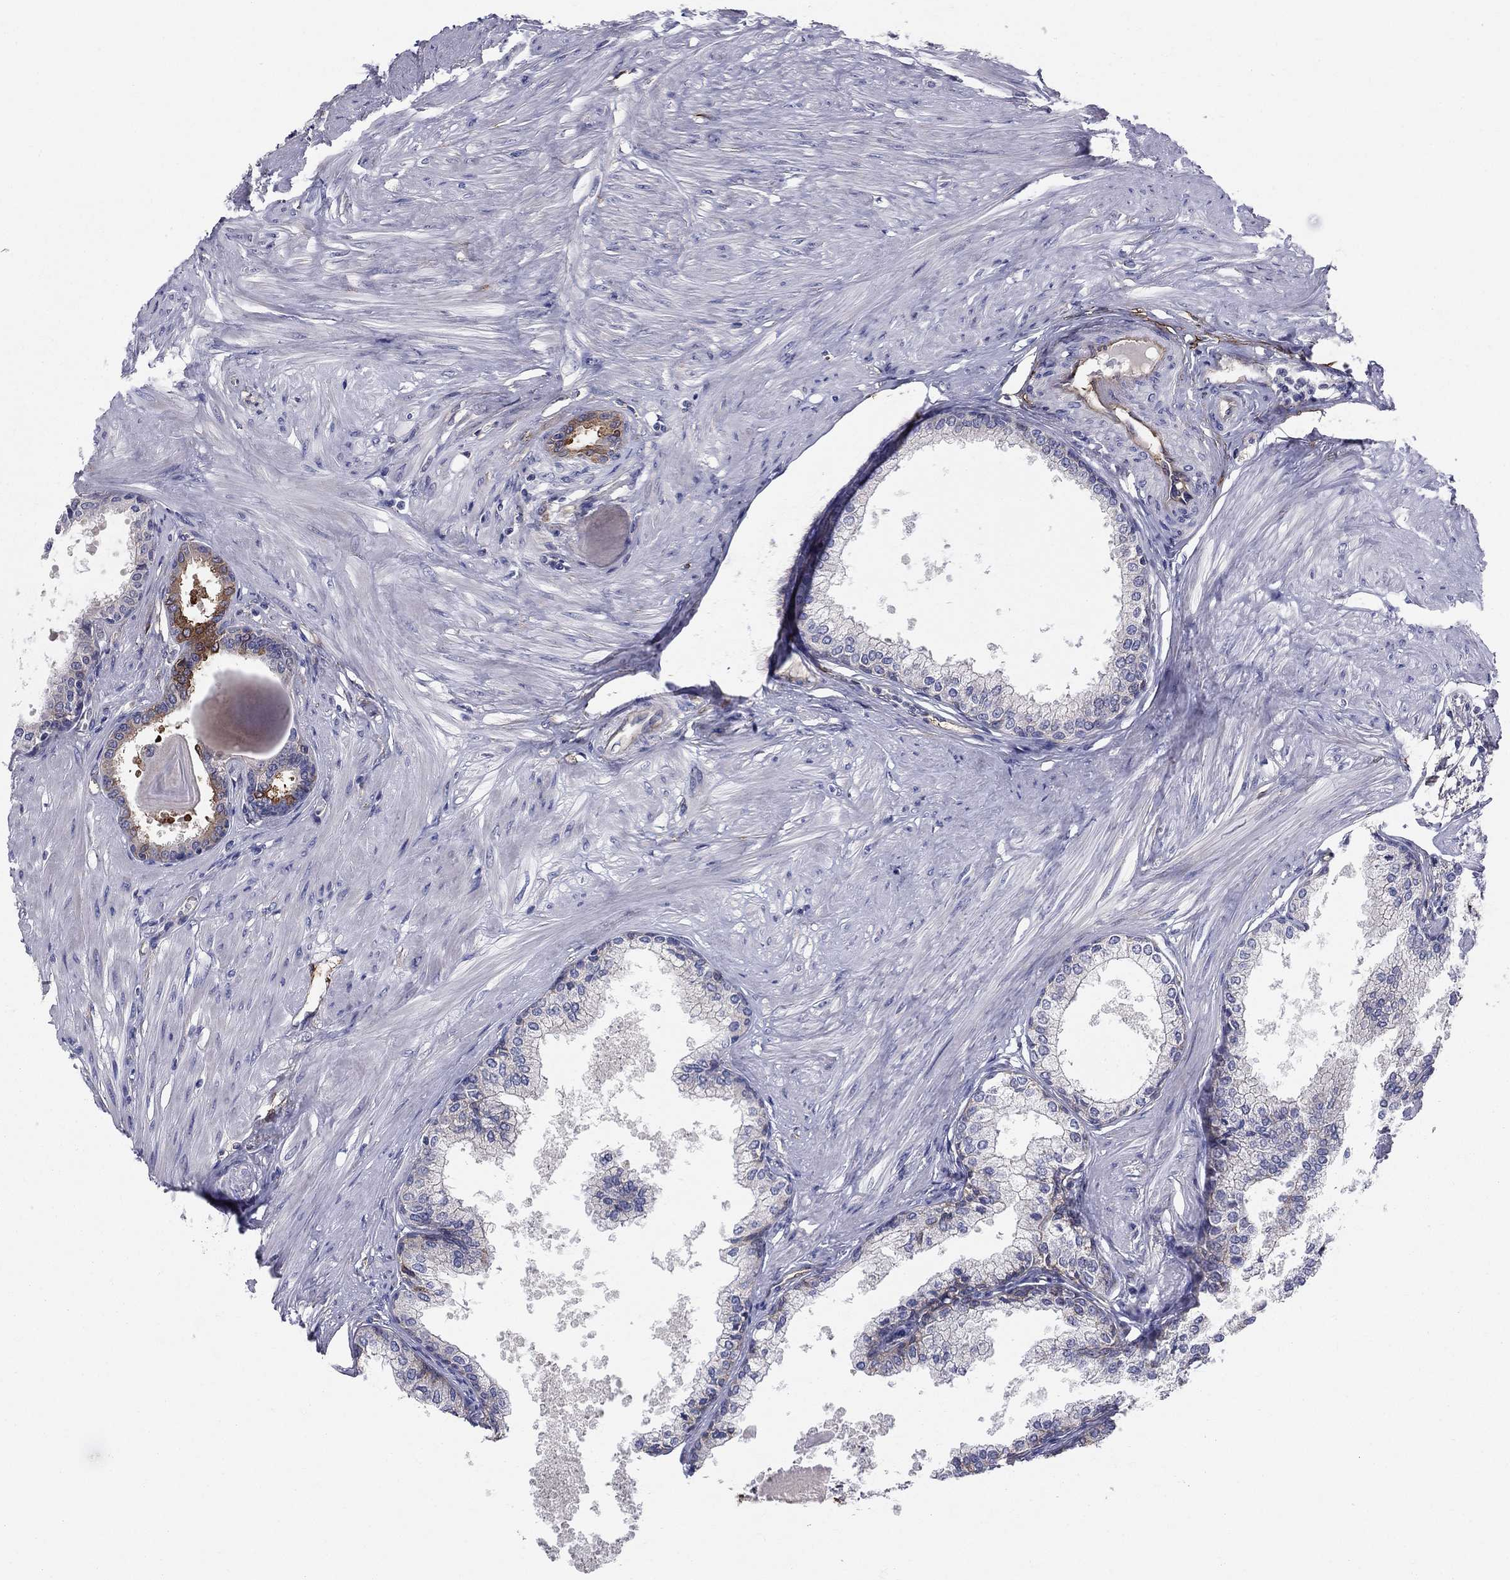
{"staining": {"intensity": "moderate", "quantity": "<25%", "location": "cytoplasmic/membranous"}, "tissue": "prostate", "cell_type": "Glandular cells", "image_type": "normal", "snomed": [{"axis": "morphology", "description": "Normal tissue, NOS"}, {"axis": "topography", "description": "Prostate"}], "caption": "Immunohistochemistry (DAB (3,3'-diaminobenzidine)) staining of normal prostate exhibits moderate cytoplasmic/membranous protein positivity in about <25% of glandular cells. Using DAB (3,3'-diaminobenzidine) (brown) and hematoxylin (blue) stains, captured at high magnification using brightfield microscopy.", "gene": "EMP2", "patient": {"sex": "male", "age": 63}}